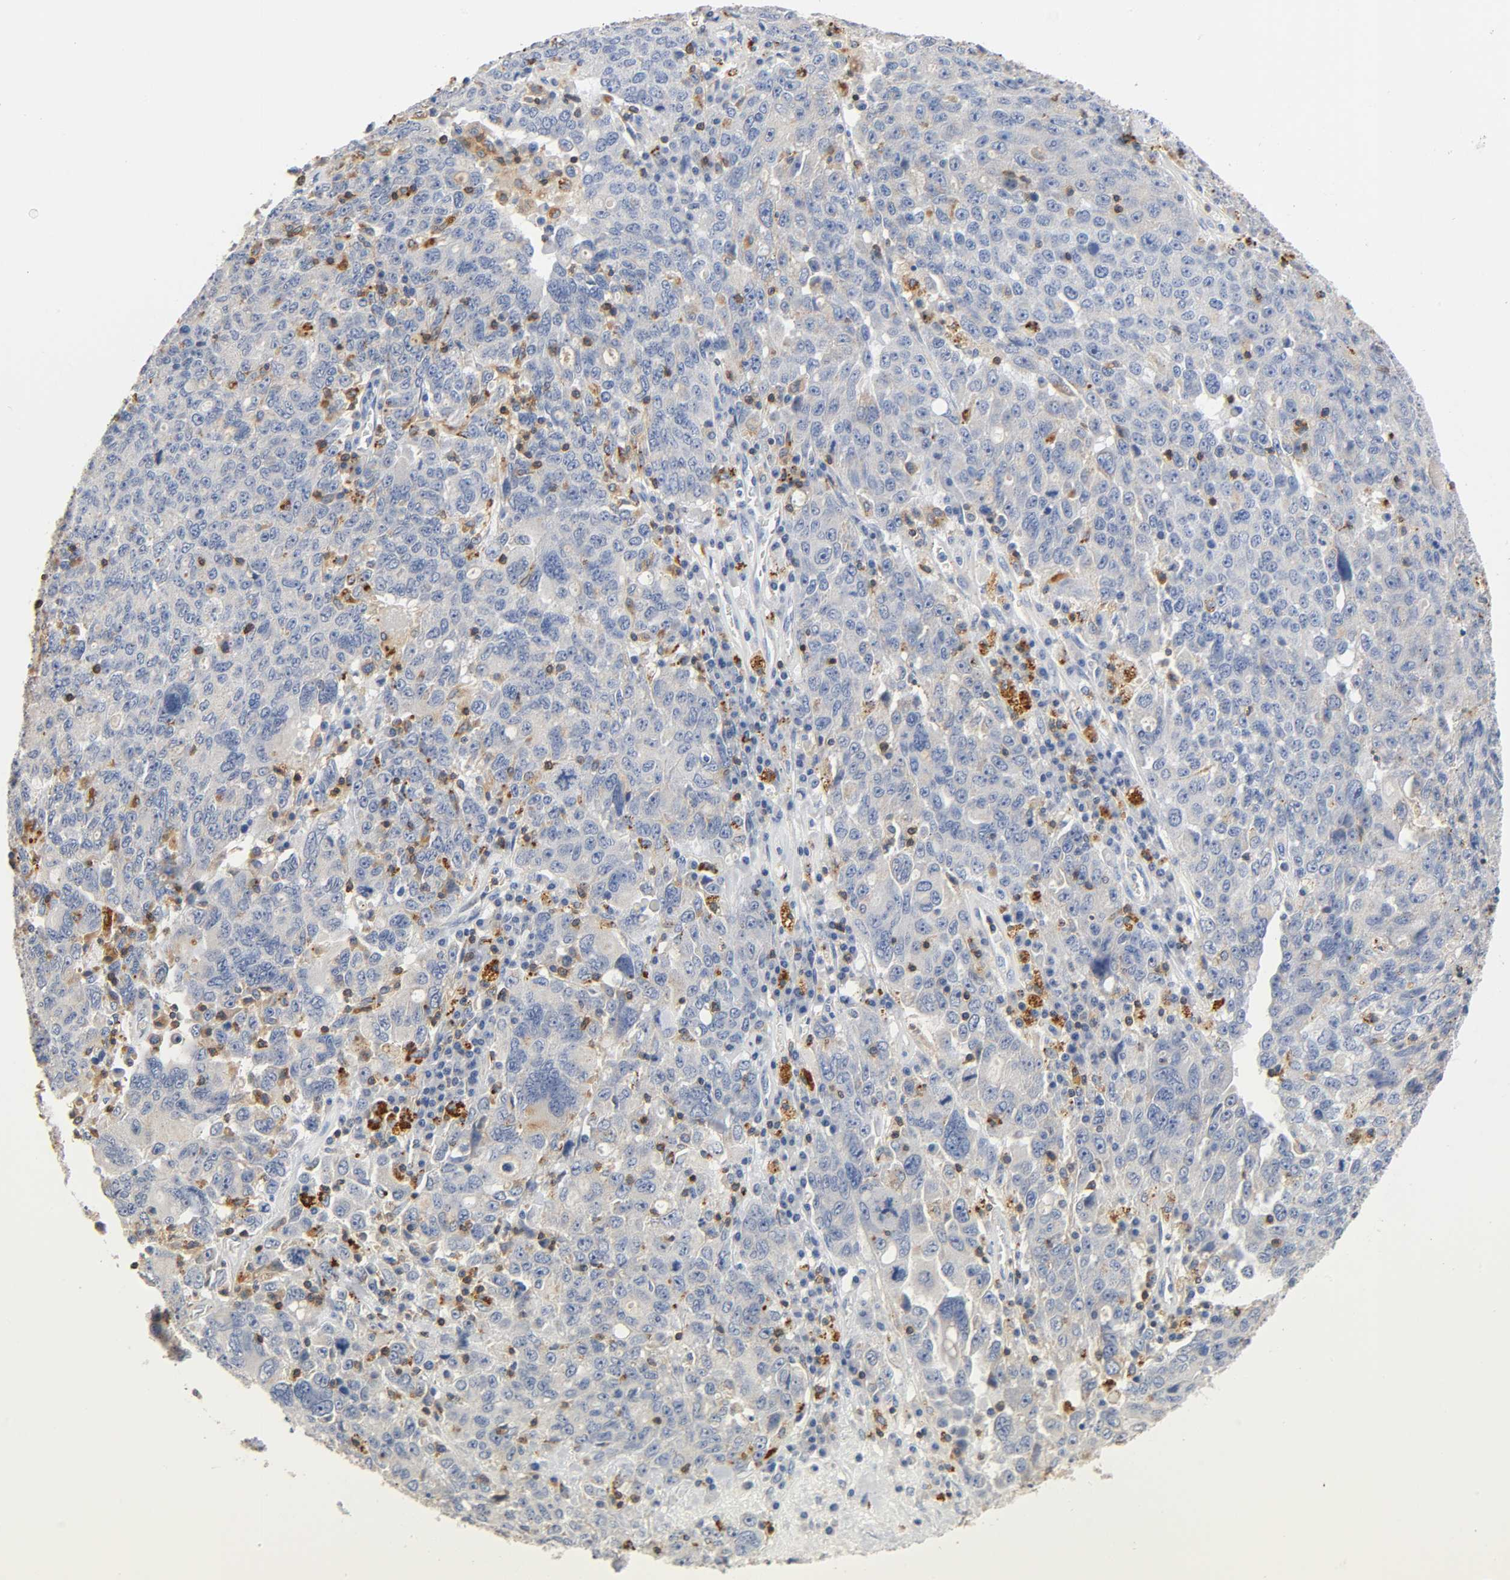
{"staining": {"intensity": "negative", "quantity": "none", "location": "none"}, "tissue": "ovarian cancer", "cell_type": "Tumor cells", "image_type": "cancer", "snomed": [{"axis": "morphology", "description": "Carcinoma, endometroid"}, {"axis": "topography", "description": "Ovary"}], "caption": "IHC histopathology image of neoplastic tissue: human endometroid carcinoma (ovarian) stained with DAB reveals no significant protein staining in tumor cells.", "gene": "UCKL1", "patient": {"sex": "female", "age": 62}}